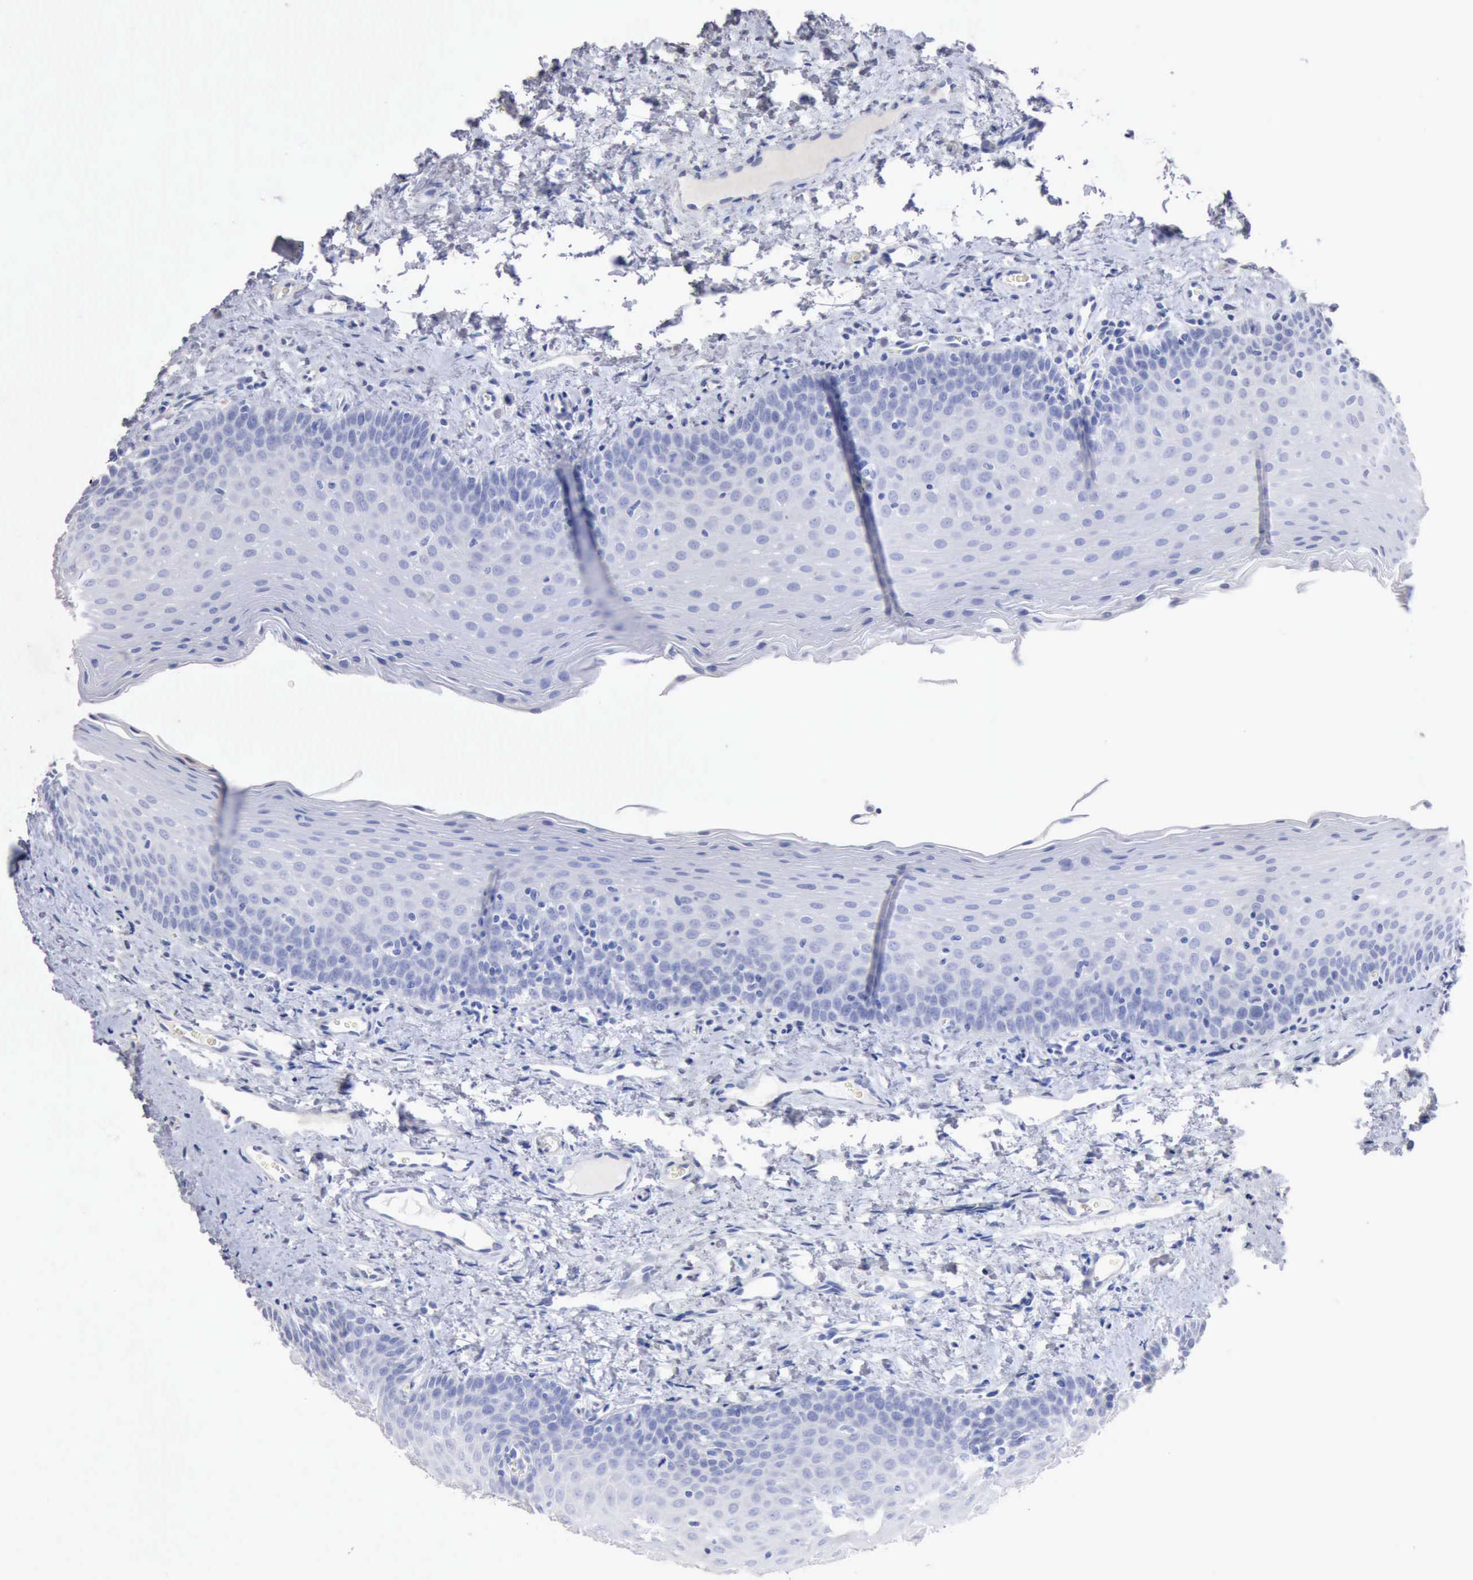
{"staining": {"intensity": "strong", "quantity": "25%-75%", "location": "cytoplasmic/membranous"}, "tissue": "oral mucosa", "cell_type": "Squamous epithelial cells", "image_type": "normal", "snomed": [{"axis": "morphology", "description": "Normal tissue, NOS"}, {"axis": "topography", "description": "Oral tissue"}], "caption": "Brown immunohistochemical staining in unremarkable oral mucosa reveals strong cytoplasmic/membranous expression in about 25%-75% of squamous epithelial cells.", "gene": "KRT6B", "patient": {"sex": "male", "age": 20}}